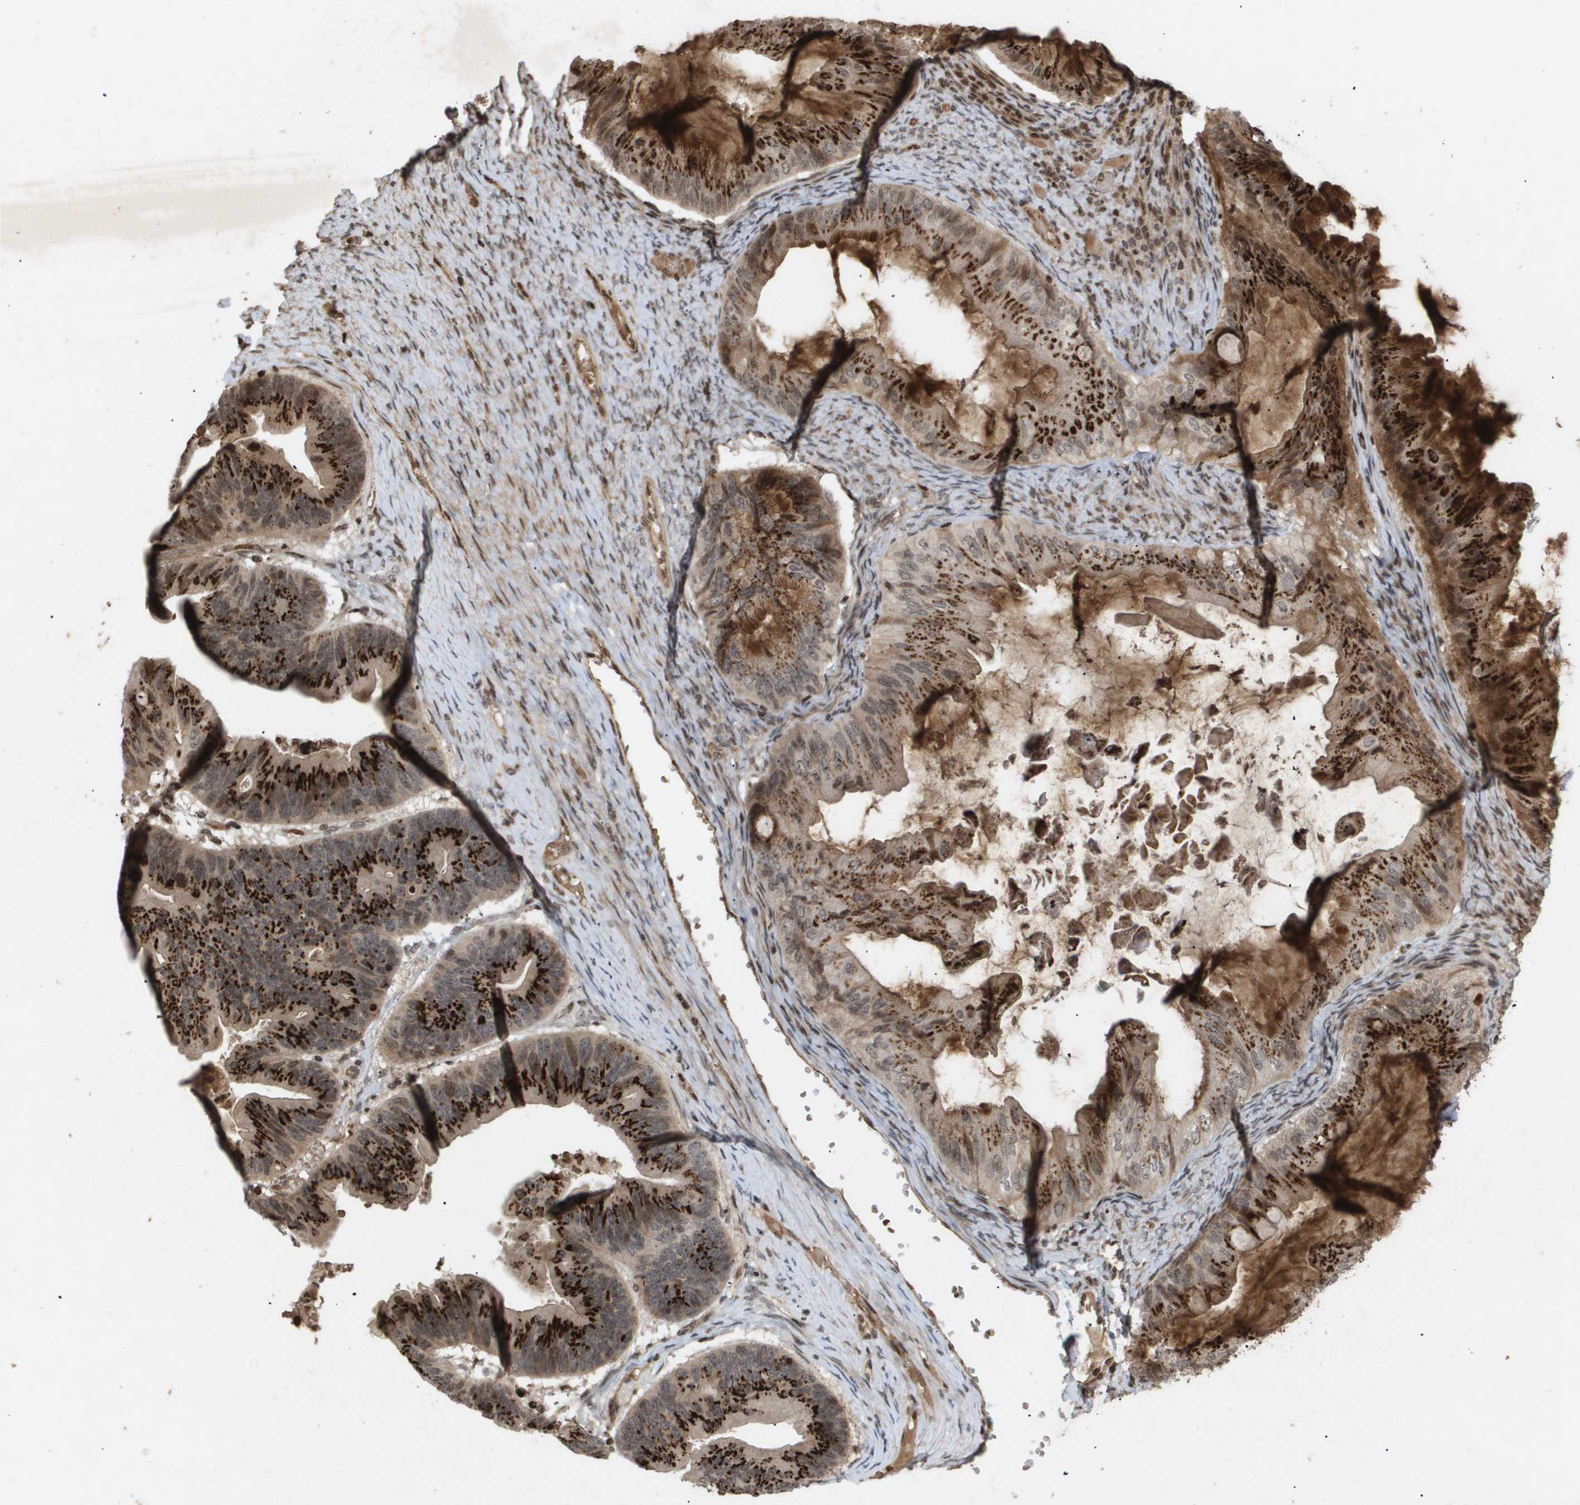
{"staining": {"intensity": "strong", "quantity": ">75%", "location": "cytoplasmic/membranous"}, "tissue": "ovarian cancer", "cell_type": "Tumor cells", "image_type": "cancer", "snomed": [{"axis": "morphology", "description": "Cystadenocarcinoma, mucinous, NOS"}, {"axis": "topography", "description": "Ovary"}], "caption": "High-magnification brightfield microscopy of ovarian mucinous cystadenocarcinoma stained with DAB (brown) and counterstained with hematoxylin (blue). tumor cells exhibit strong cytoplasmic/membranous positivity is present in approximately>75% of cells. The staining was performed using DAB to visualize the protein expression in brown, while the nuclei were stained in blue with hematoxylin (Magnification: 20x).", "gene": "HSPA6", "patient": {"sex": "female", "age": 61}}